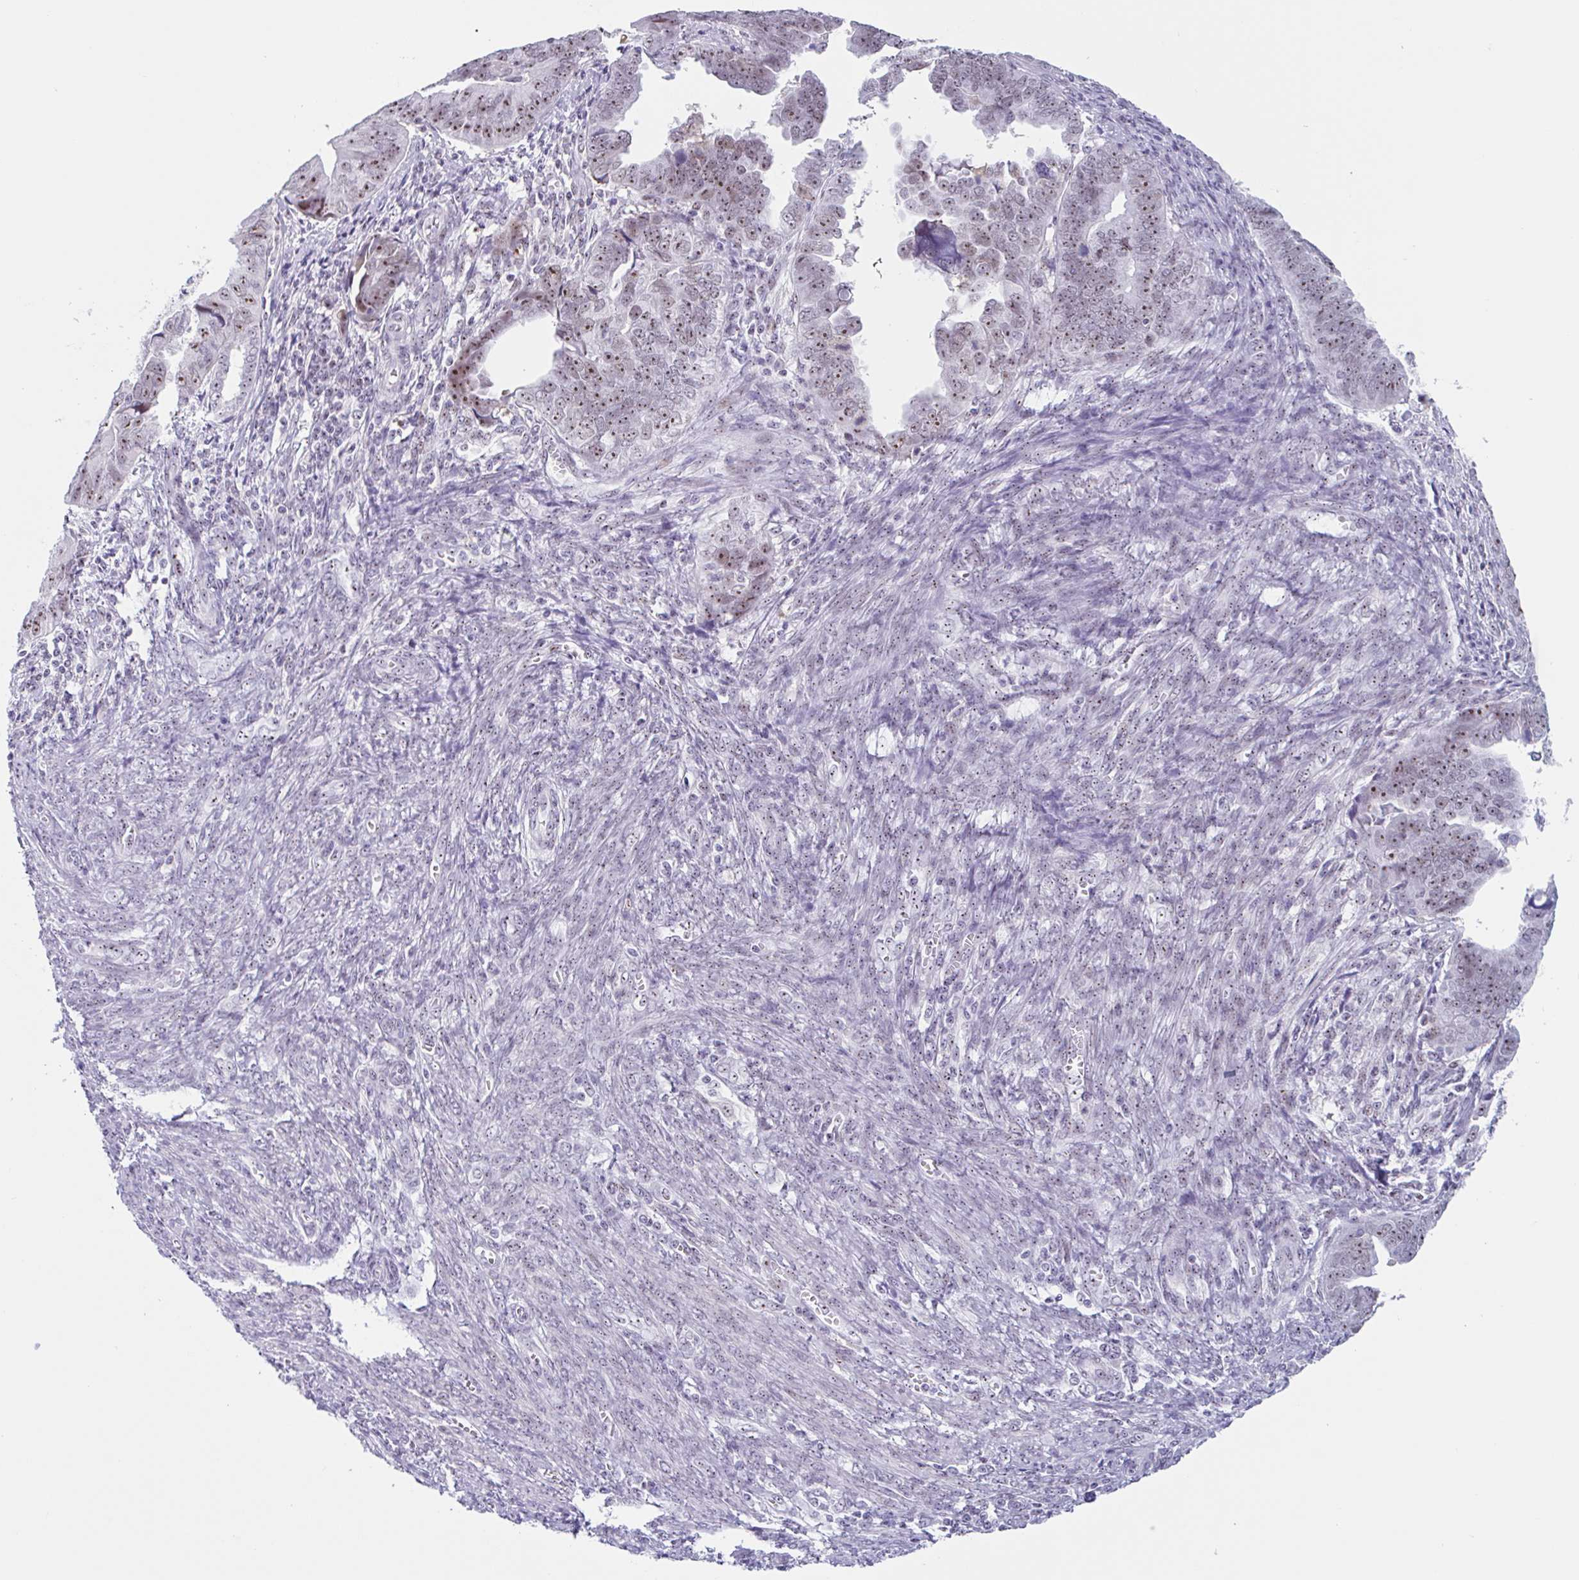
{"staining": {"intensity": "moderate", "quantity": ">75%", "location": "nuclear"}, "tissue": "endometrial cancer", "cell_type": "Tumor cells", "image_type": "cancer", "snomed": [{"axis": "morphology", "description": "Adenocarcinoma, NOS"}, {"axis": "topography", "description": "Endometrium"}], "caption": "A high-resolution image shows immunohistochemistry staining of endometrial adenocarcinoma, which displays moderate nuclear expression in approximately >75% of tumor cells.", "gene": "LENG9", "patient": {"sex": "female", "age": 75}}